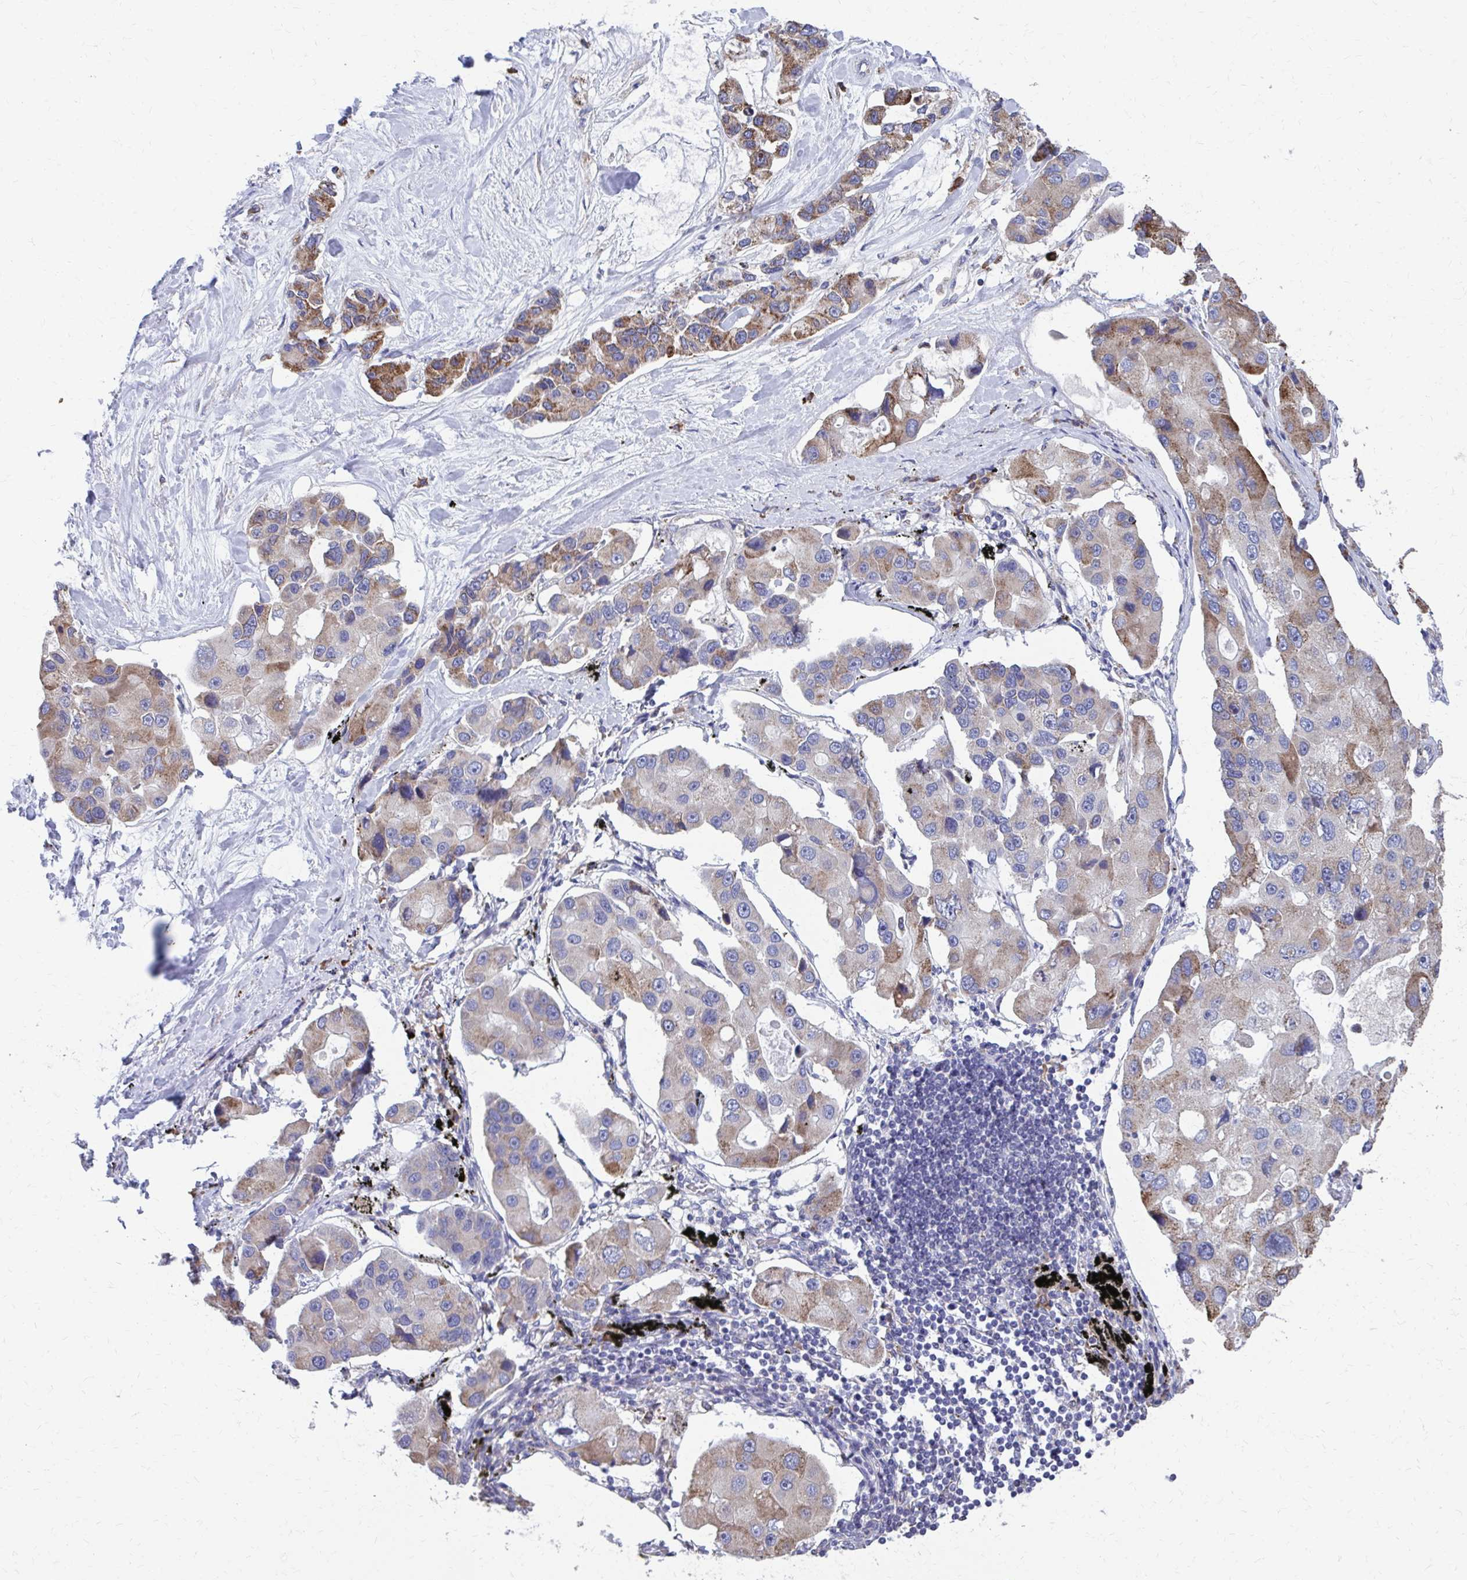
{"staining": {"intensity": "moderate", "quantity": "25%-75%", "location": "cytoplasmic/membranous"}, "tissue": "lung cancer", "cell_type": "Tumor cells", "image_type": "cancer", "snomed": [{"axis": "morphology", "description": "Adenocarcinoma, NOS"}, {"axis": "topography", "description": "Lung"}], "caption": "This micrograph reveals immunohistochemistry staining of human lung cancer (adenocarcinoma), with medium moderate cytoplasmic/membranous staining in about 25%-75% of tumor cells.", "gene": "FKBP2", "patient": {"sex": "female", "age": 54}}